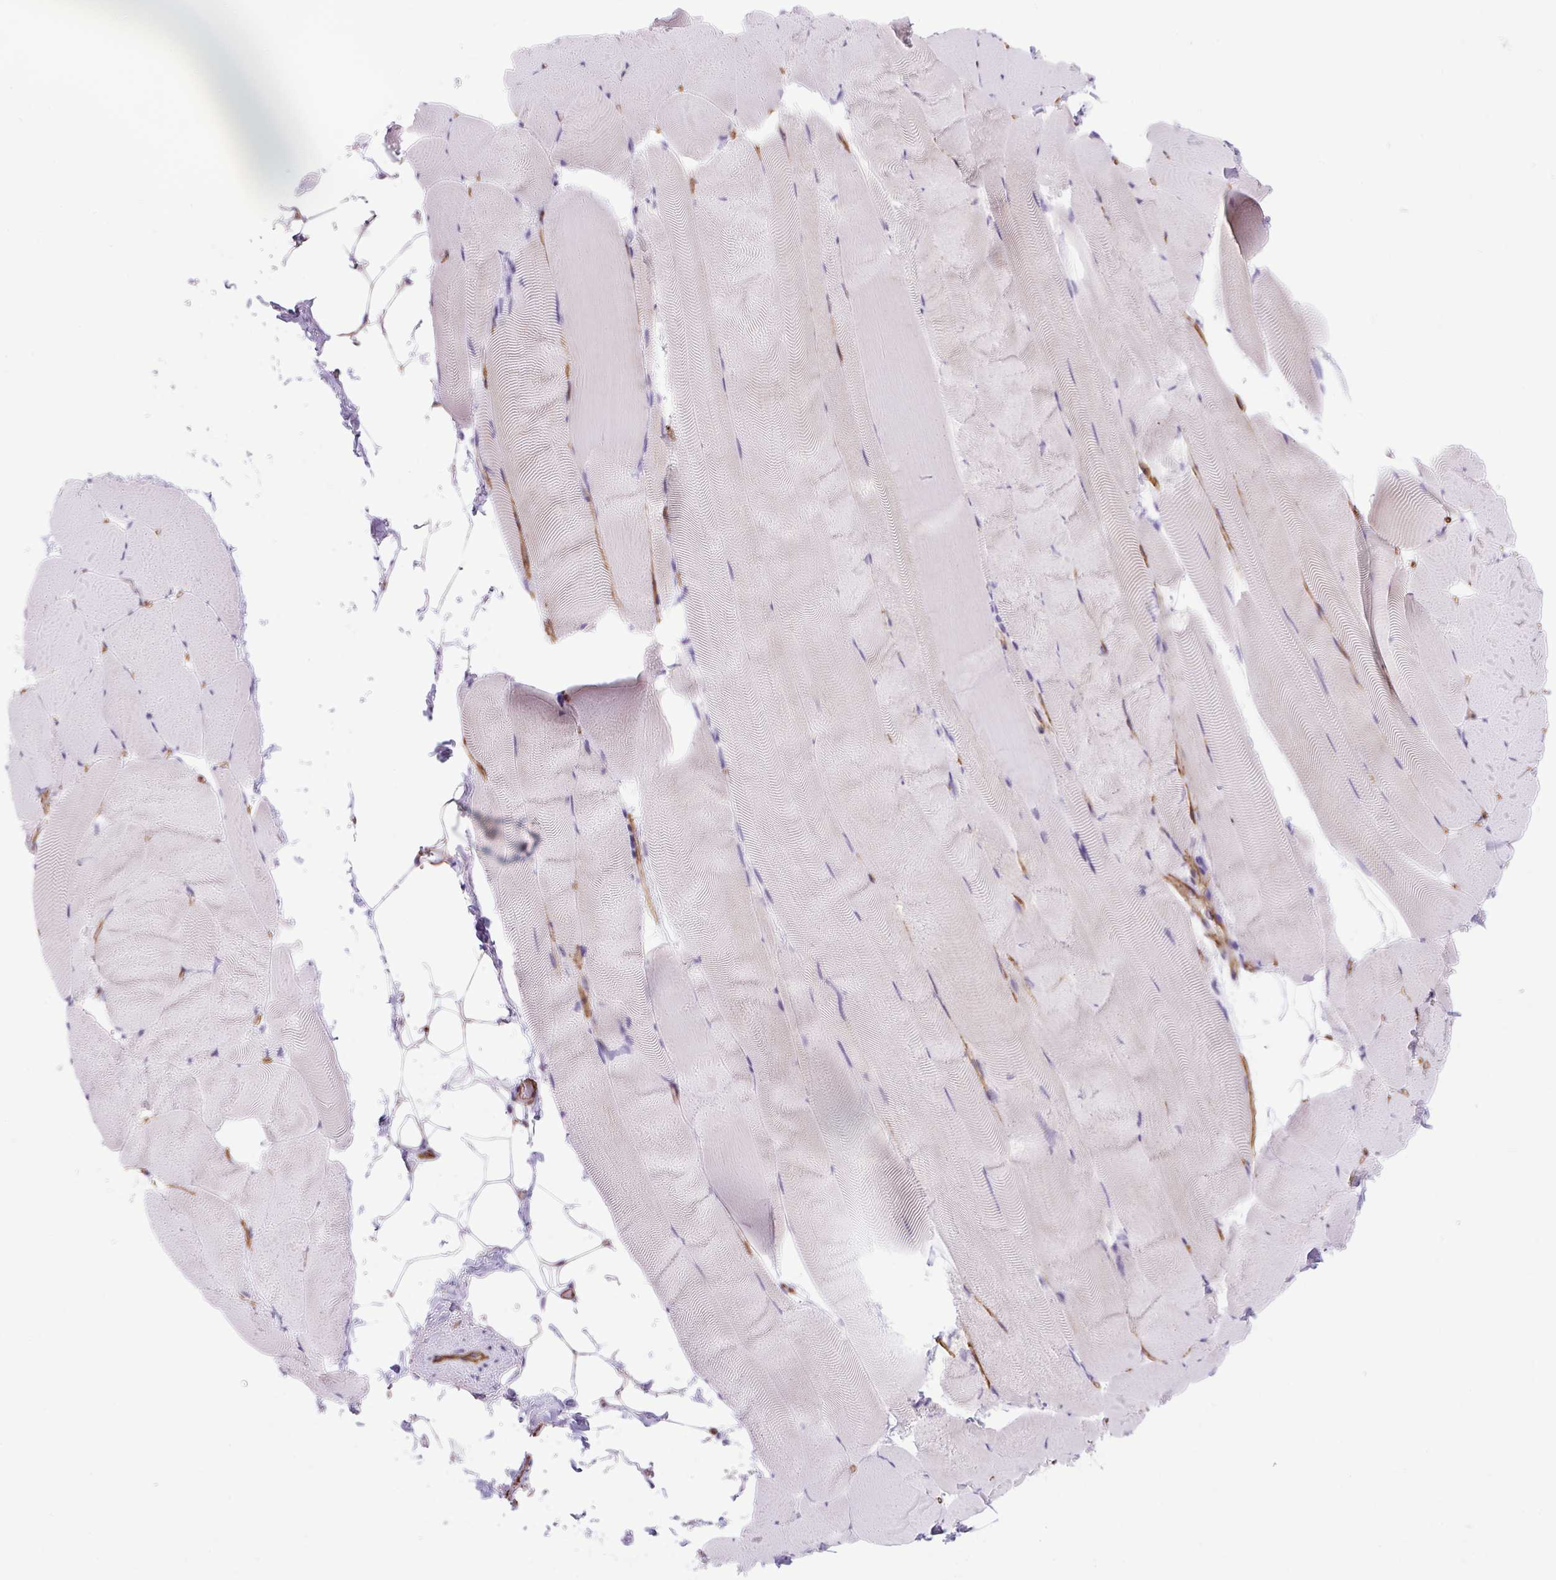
{"staining": {"intensity": "negative", "quantity": "none", "location": "none"}, "tissue": "skeletal muscle", "cell_type": "Myocytes", "image_type": "normal", "snomed": [{"axis": "morphology", "description": "Normal tissue, NOS"}, {"axis": "topography", "description": "Skeletal muscle"}], "caption": "High power microscopy photomicrograph of an IHC image of benign skeletal muscle, revealing no significant staining in myocytes. The staining is performed using DAB (3,3'-diaminobenzidine) brown chromogen with nuclei counter-stained in using hematoxylin.", "gene": "RNASE10", "patient": {"sex": "female", "age": 64}}